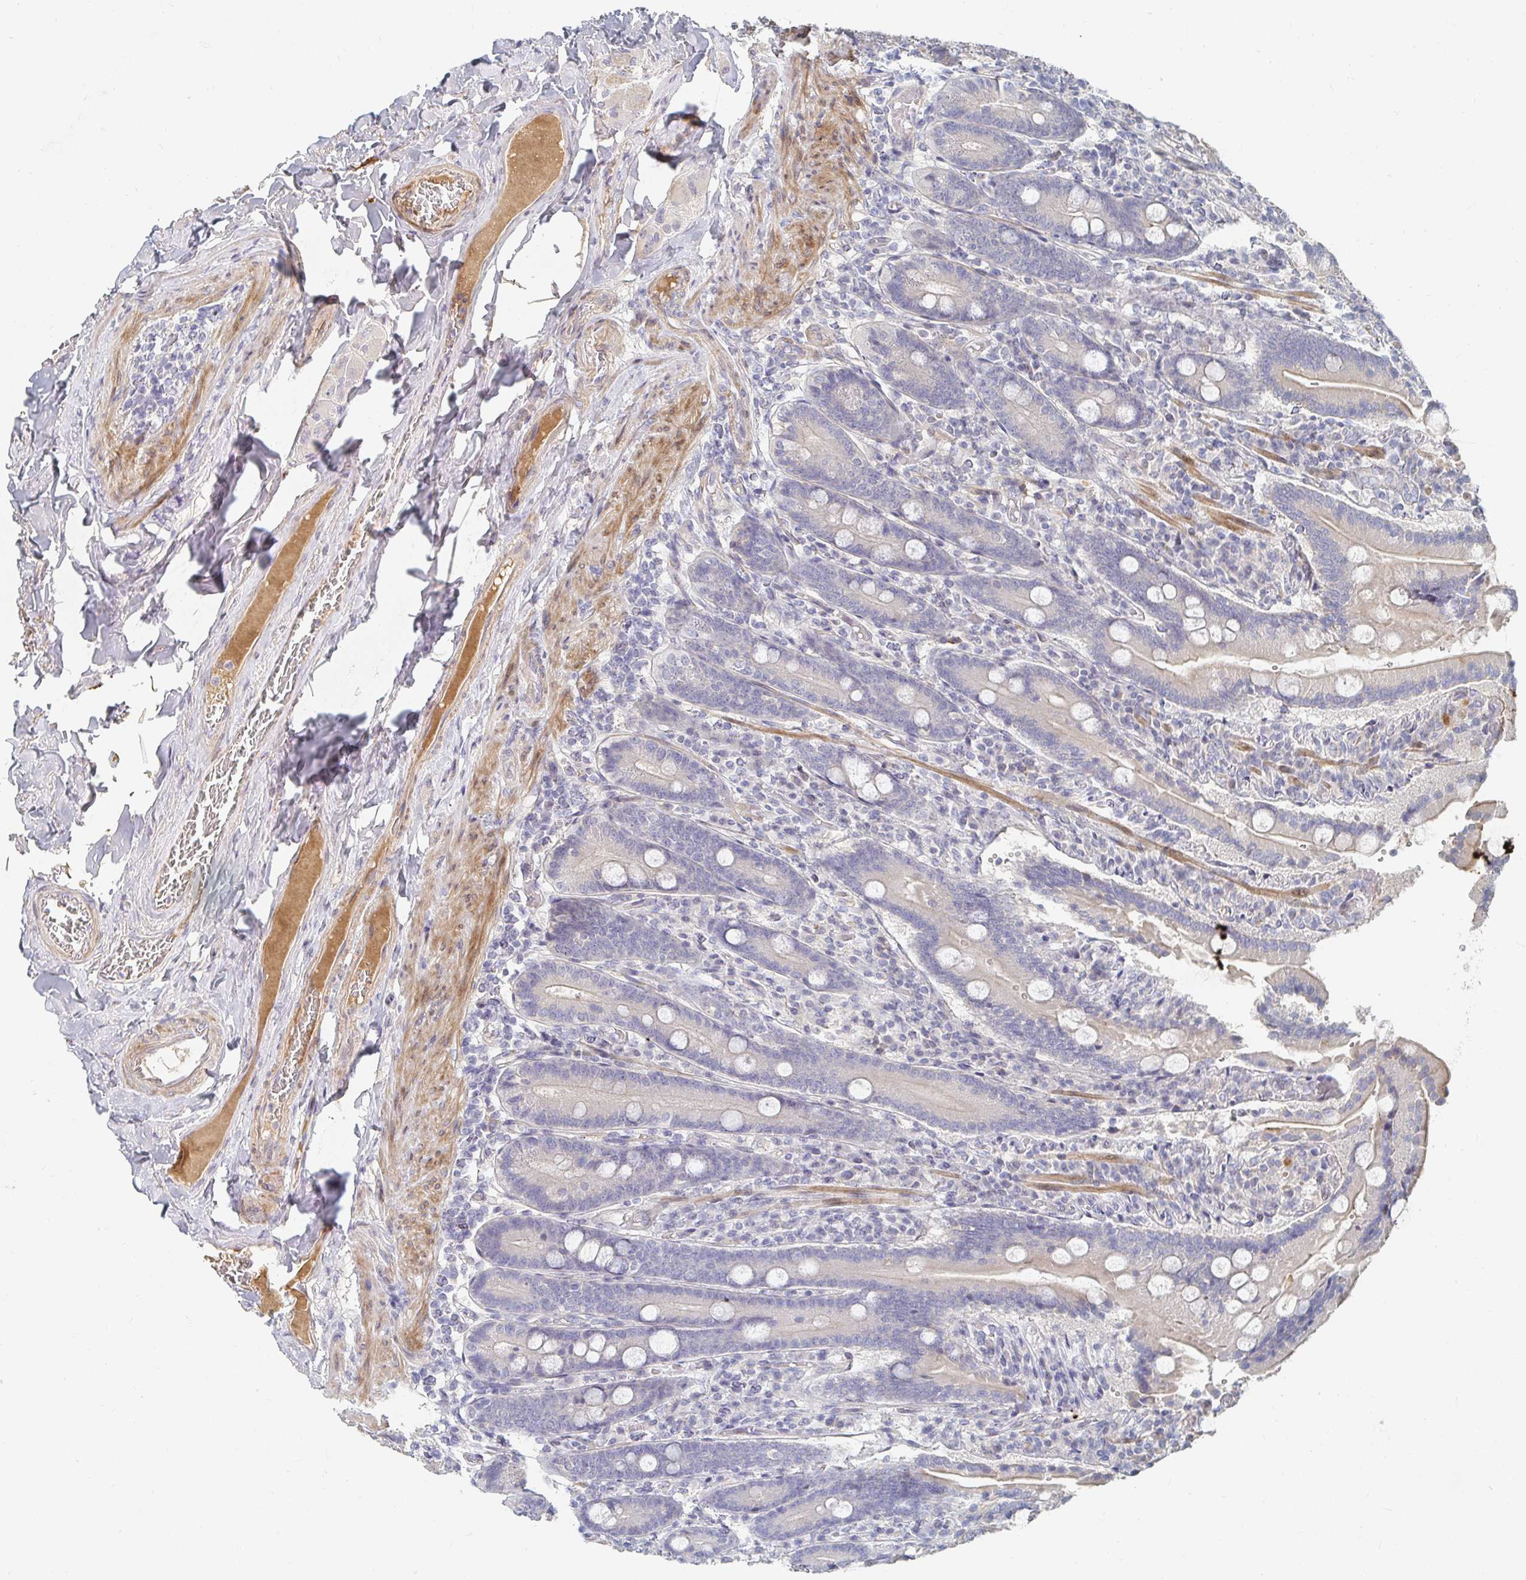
{"staining": {"intensity": "weak", "quantity": "25%-75%", "location": "cytoplasmic/membranous"}, "tissue": "duodenum", "cell_type": "Glandular cells", "image_type": "normal", "snomed": [{"axis": "morphology", "description": "Normal tissue, NOS"}, {"axis": "topography", "description": "Duodenum"}], "caption": "Immunohistochemical staining of benign human duodenum displays 25%-75% levels of weak cytoplasmic/membranous protein positivity in approximately 25%-75% of glandular cells.", "gene": "NME9", "patient": {"sex": "female", "age": 62}}